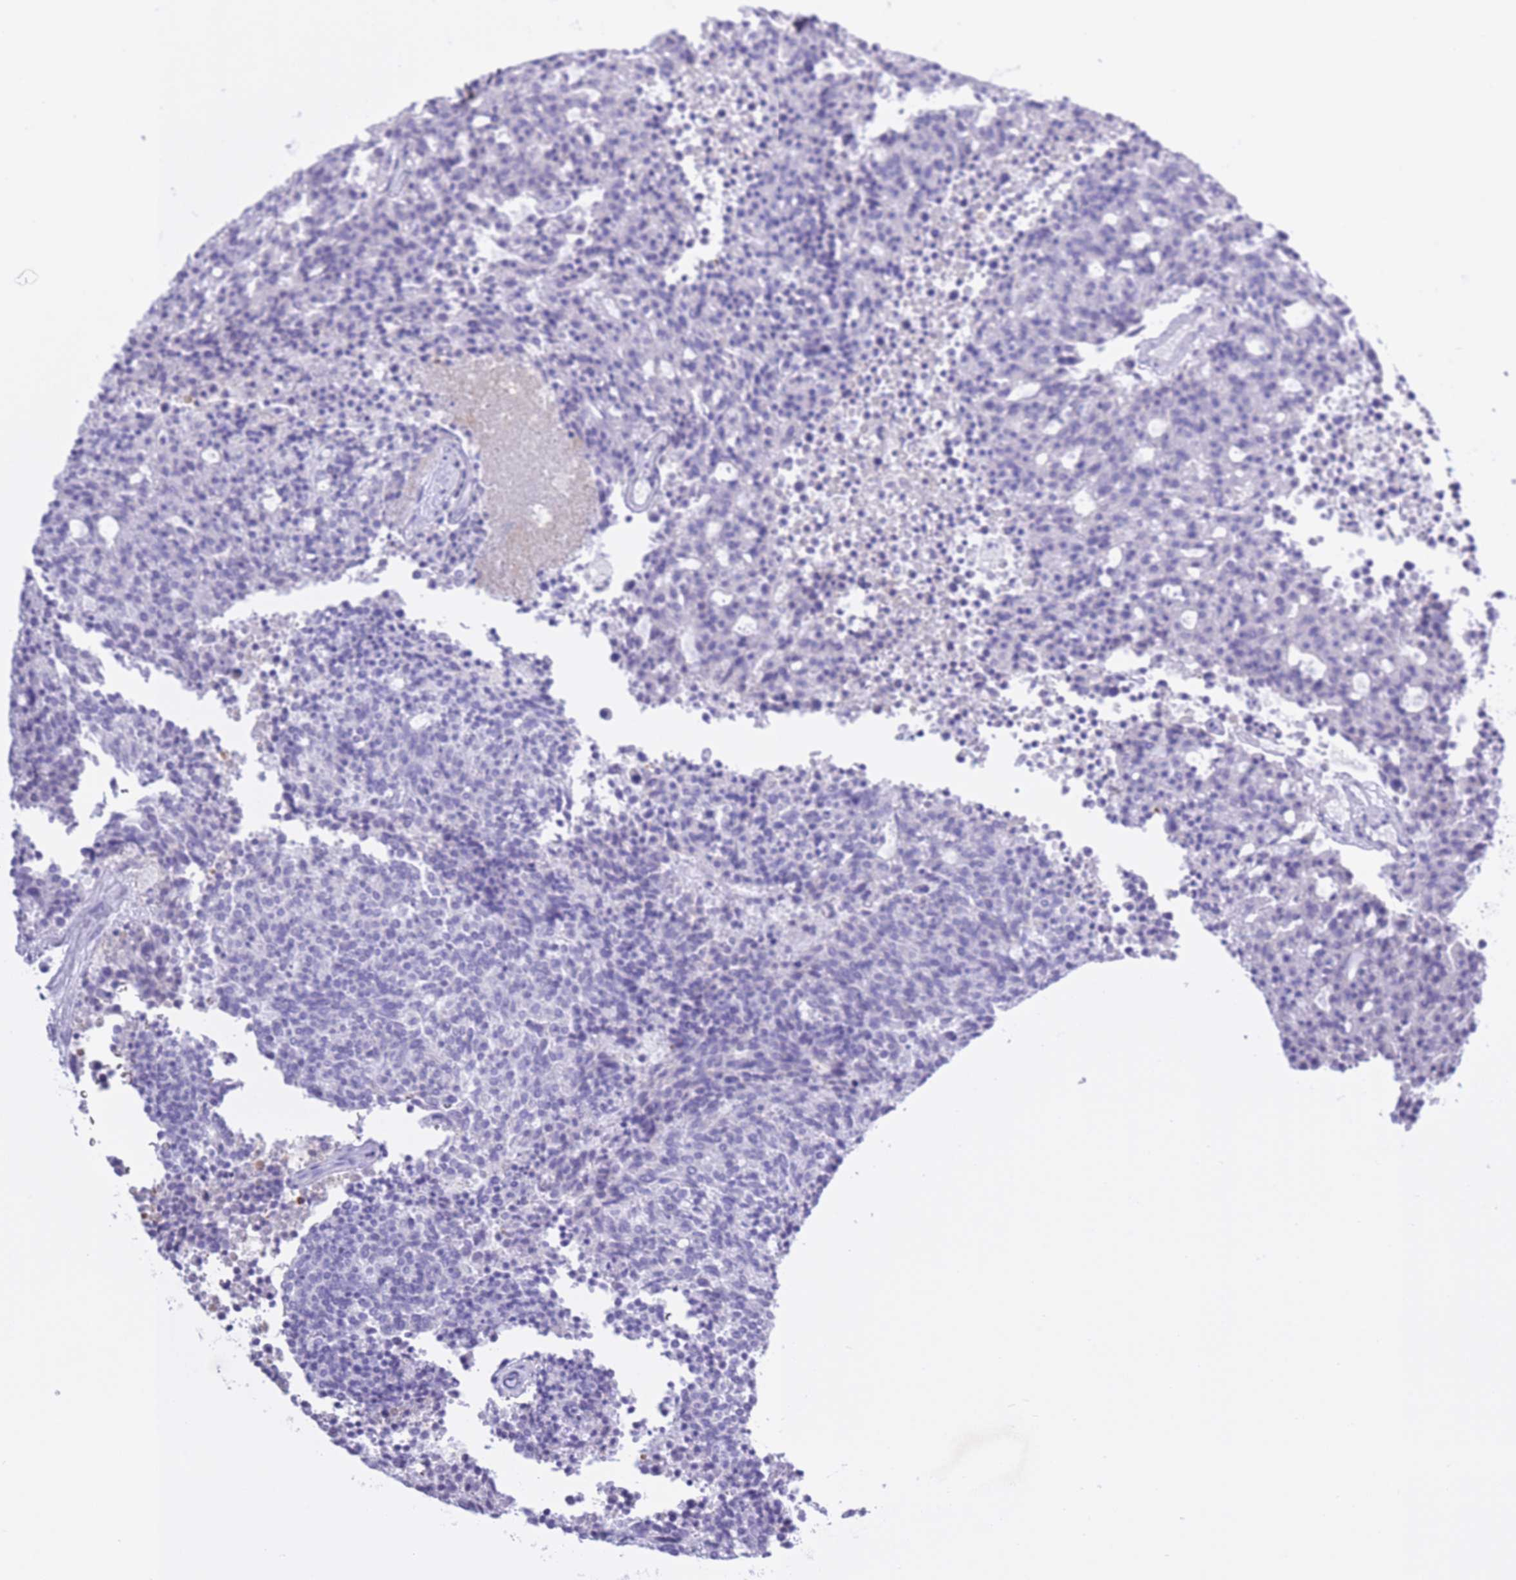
{"staining": {"intensity": "negative", "quantity": "none", "location": "none"}, "tissue": "carcinoid", "cell_type": "Tumor cells", "image_type": "cancer", "snomed": [{"axis": "morphology", "description": "Carcinoid, malignant, NOS"}, {"axis": "topography", "description": "Pancreas"}], "caption": "Immunohistochemical staining of human carcinoid (malignant) exhibits no significant staining in tumor cells. (Brightfield microscopy of DAB (3,3'-diaminobenzidine) immunohistochemistry at high magnification).", "gene": "AP3S2", "patient": {"sex": "female", "age": 54}}